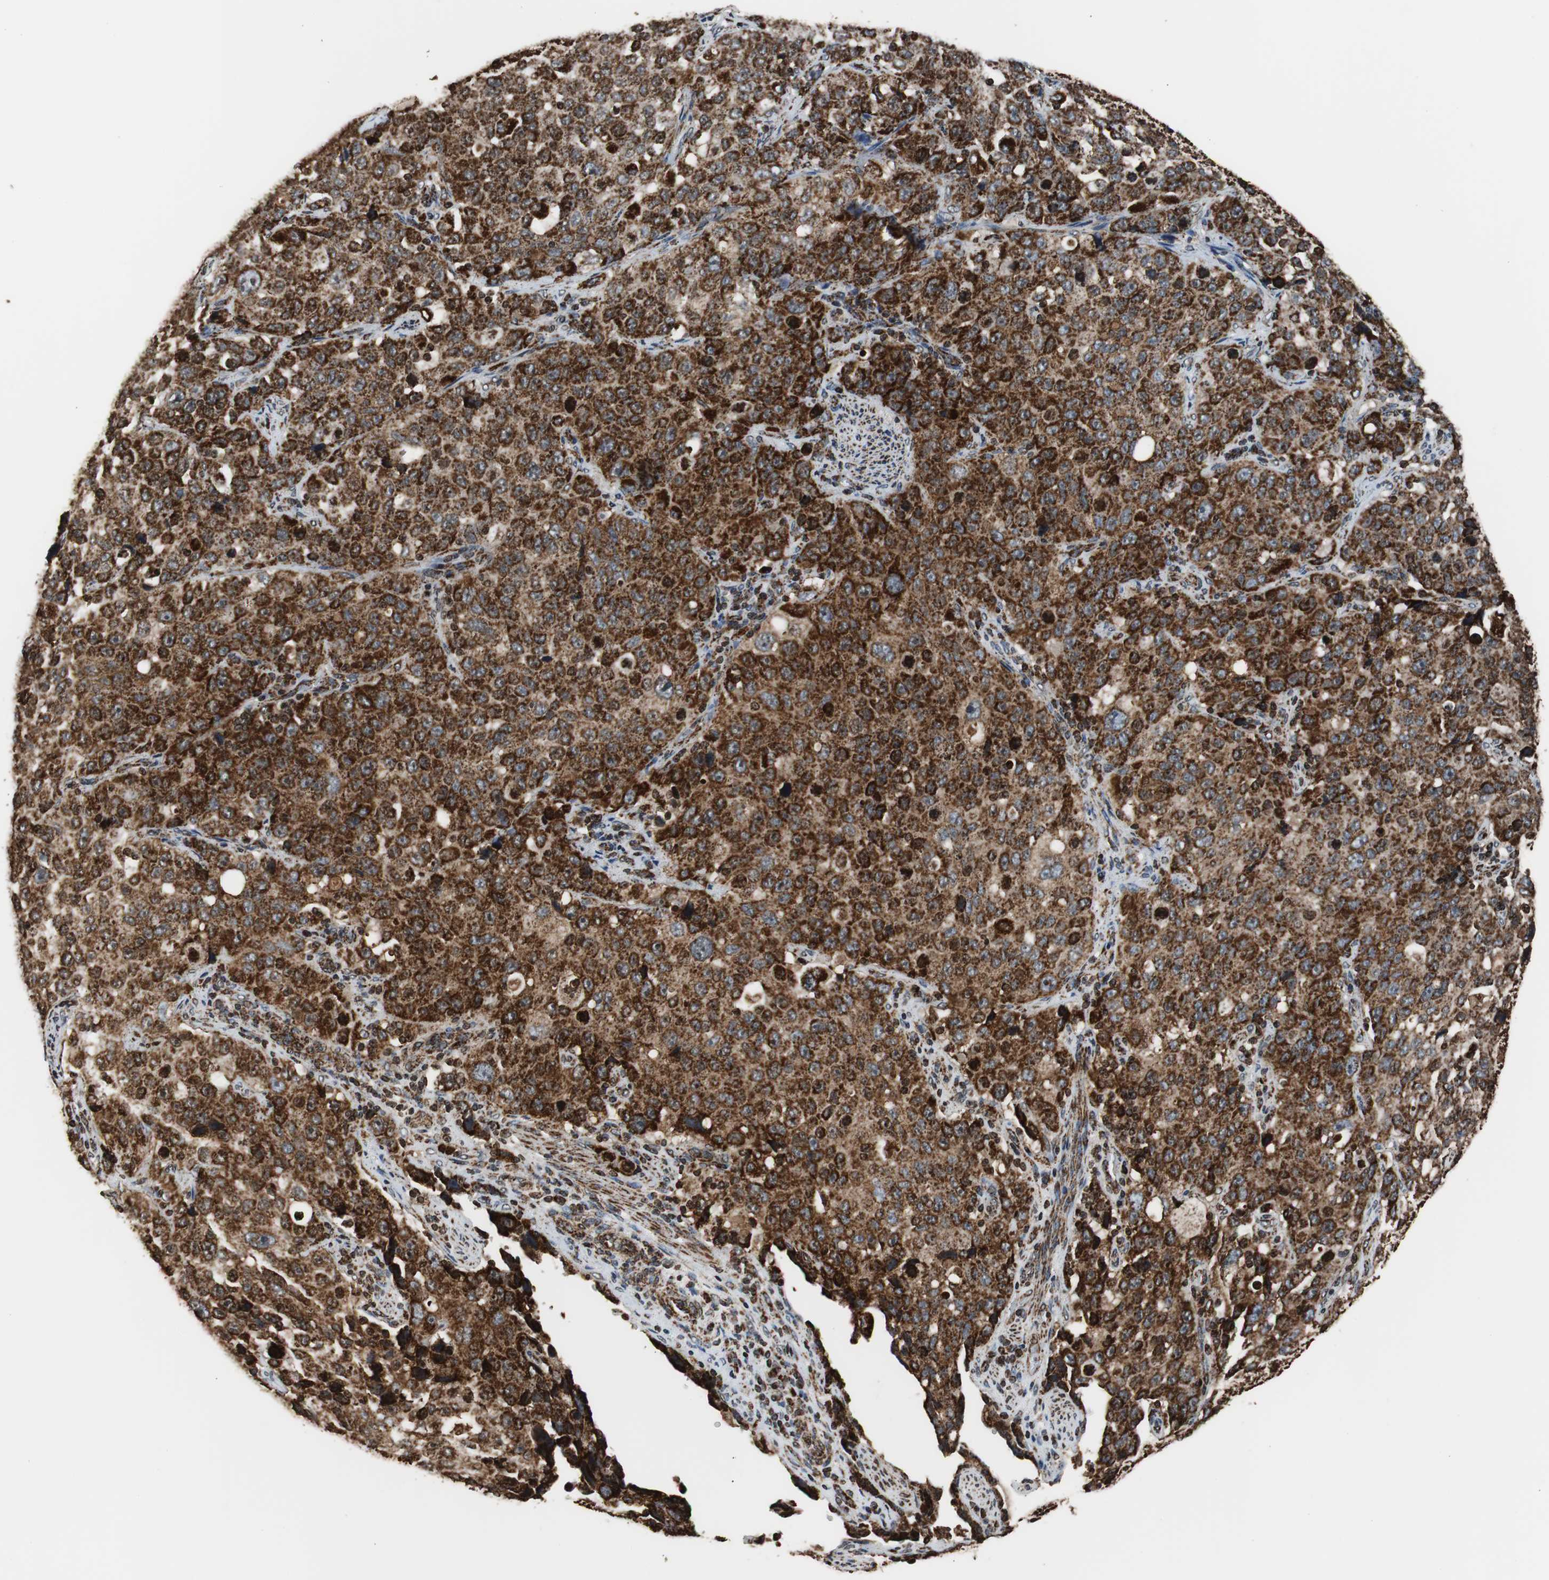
{"staining": {"intensity": "strong", "quantity": ">75%", "location": "cytoplasmic/membranous"}, "tissue": "stomach cancer", "cell_type": "Tumor cells", "image_type": "cancer", "snomed": [{"axis": "morphology", "description": "Normal tissue, NOS"}, {"axis": "morphology", "description": "Adenocarcinoma, NOS"}, {"axis": "topography", "description": "Stomach"}], "caption": "There is high levels of strong cytoplasmic/membranous staining in tumor cells of stomach cancer, as demonstrated by immunohistochemical staining (brown color).", "gene": "HSPA9", "patient": {"sex": "male", "age": 48}}